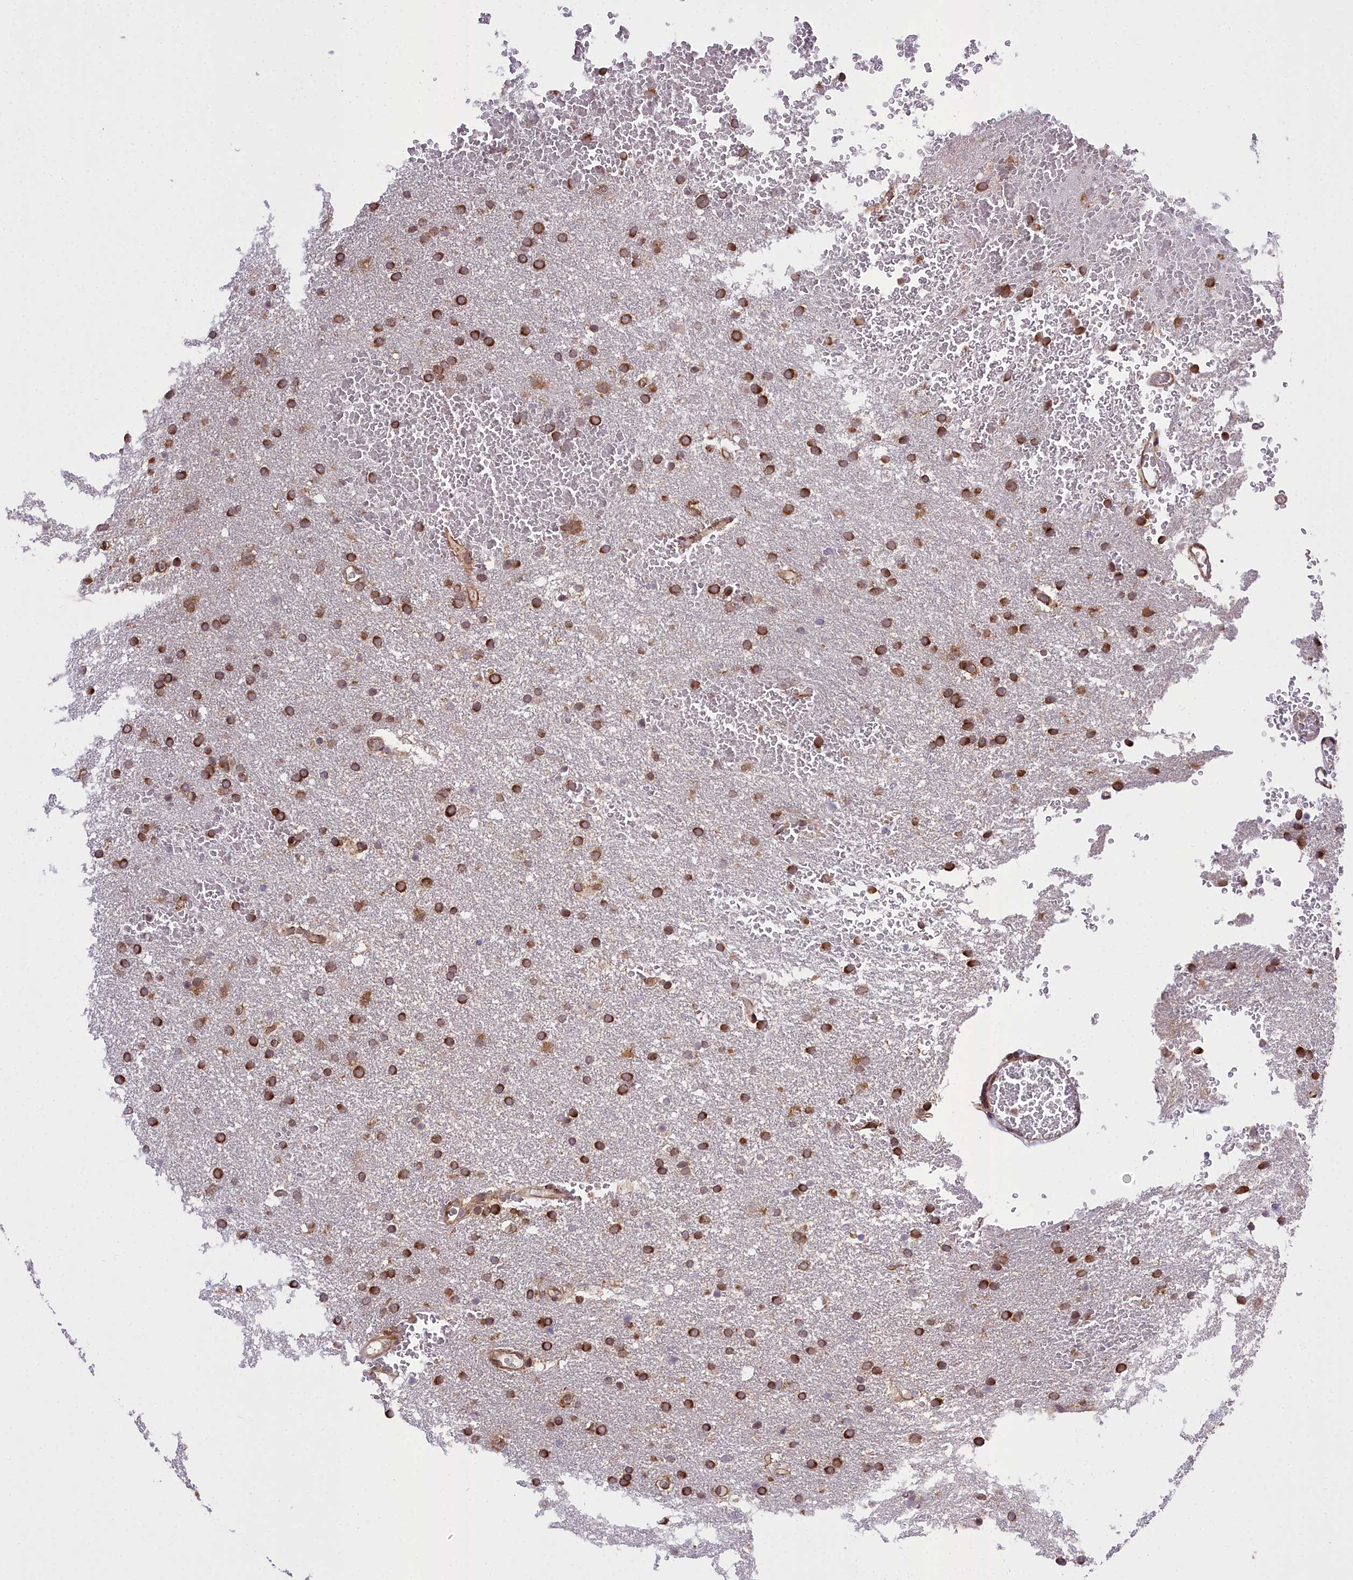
{"staining": {"intensity": "strong", "quantity": ">75%", "location": "cytoplasmic/membranous"}, "tissue": "glioma", "cell_type": "Tumor cells", "image_type": "cancer", "snomed": [{"axis": "morphology", "description": "Glioma, malignant, High grade"}, {"axis": "topography", "description": "Cerebral cortex"}], "caption": "Protein positivity by immunohistochemistry exhibits strong cytoplasmic/membranous positivity in about >75% of tumor cells in malignant glioma (high-grade). The staining is performed using DAB brown chromogen to label protein expression. The nuclei are counter-stained blue using hematoxylin.", "gene": "DHCR7", "patient": {"sex": "female", "age": 36}}